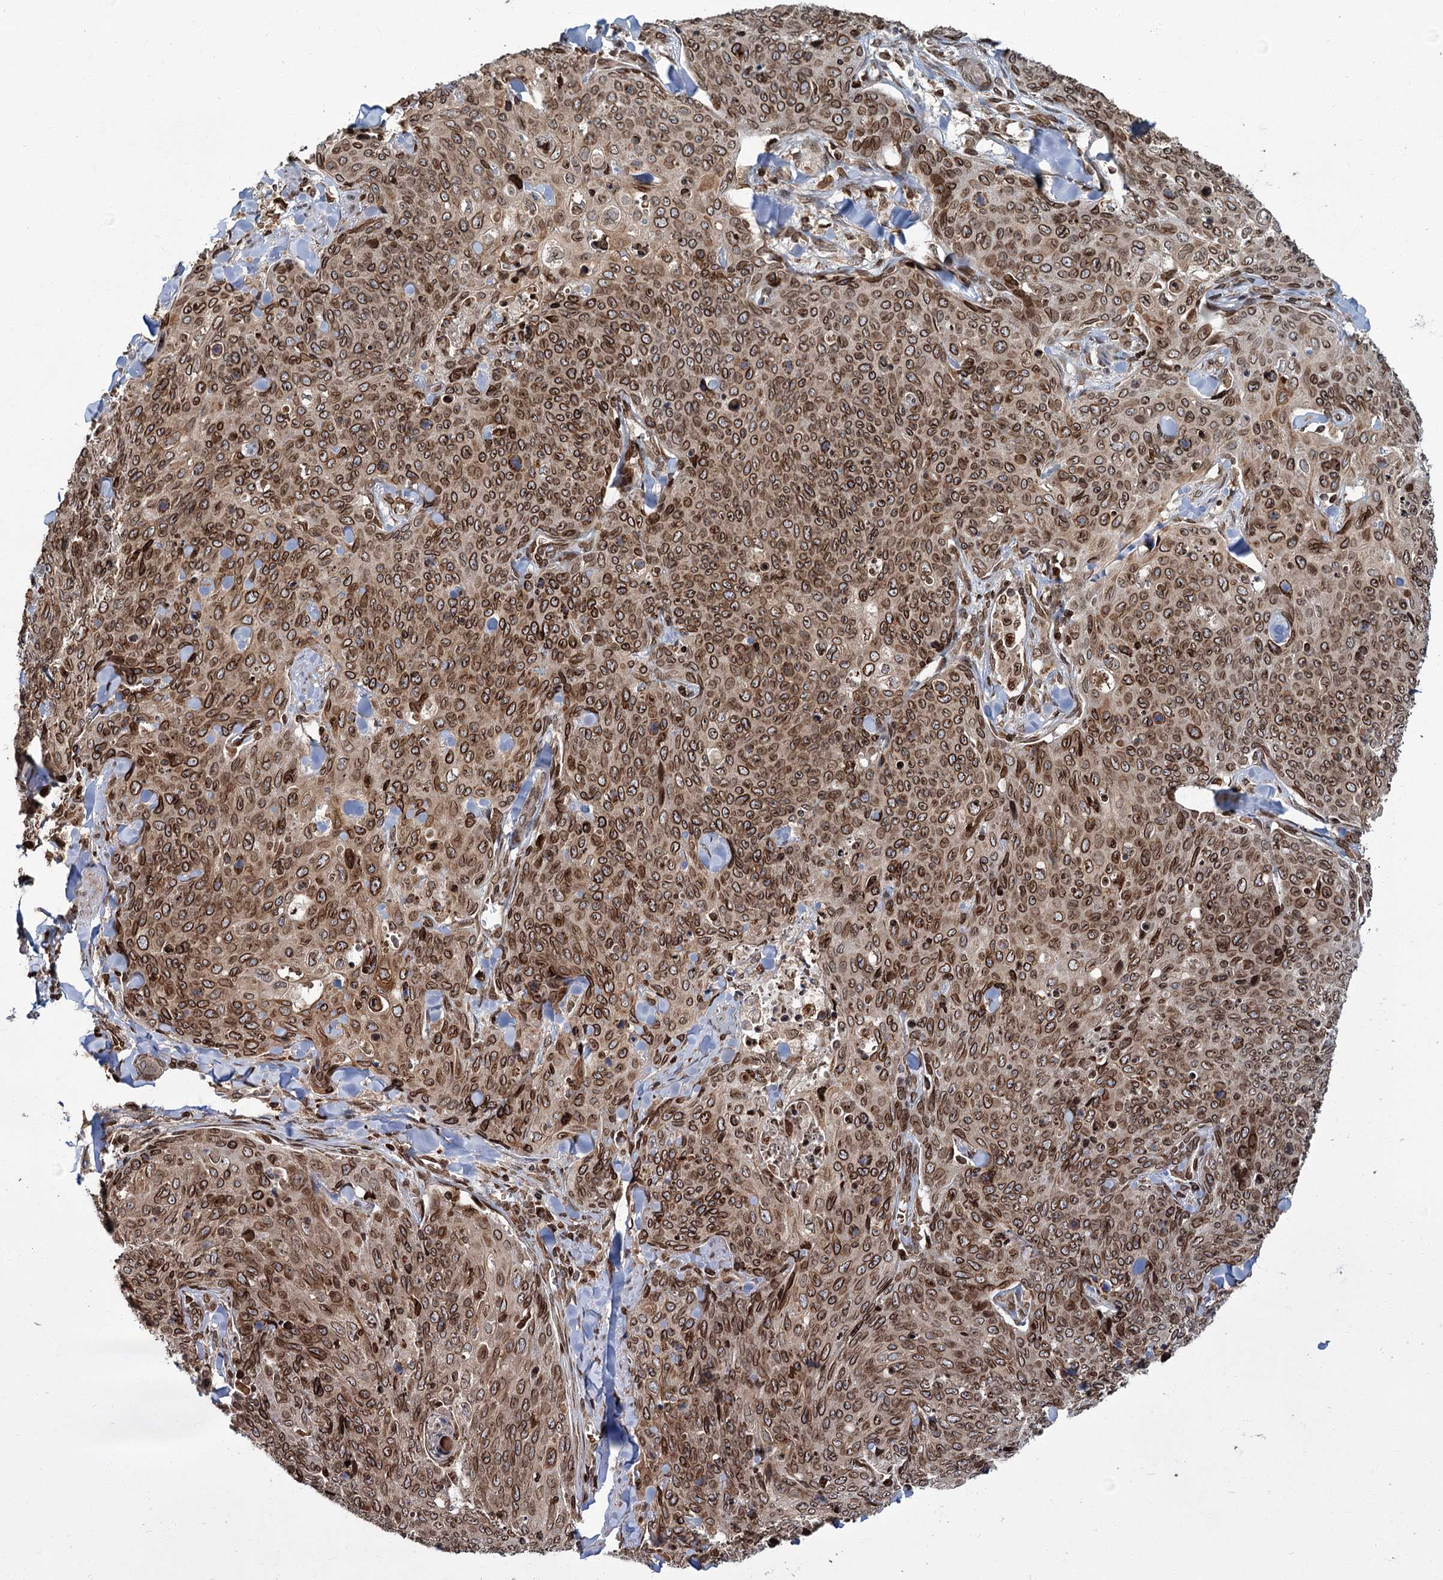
{"staining": {"intensity": "strong", "quantity": ">75%", "location": "cytoplasmic/membranous,nuclear"}, "tissue": "skin cancer", "cell_type": "Tumor cells", "image_type": "cancer", "snomed": [{"axis": "morphology", "description": "Squamous cell carcinoma, NOS"}, {"axis": "topography", "description": "Skin"}, {"axis": "topography", "description": "Vulva"}], "caption": "DAB immunohistochemical staining of skin cancer shows strong cytoplasmic/membranous and nuclear protein expression in about >75% of tumor cells.", "gene": "CFAP46", "patient": {"sex": "female", "age": 85}}